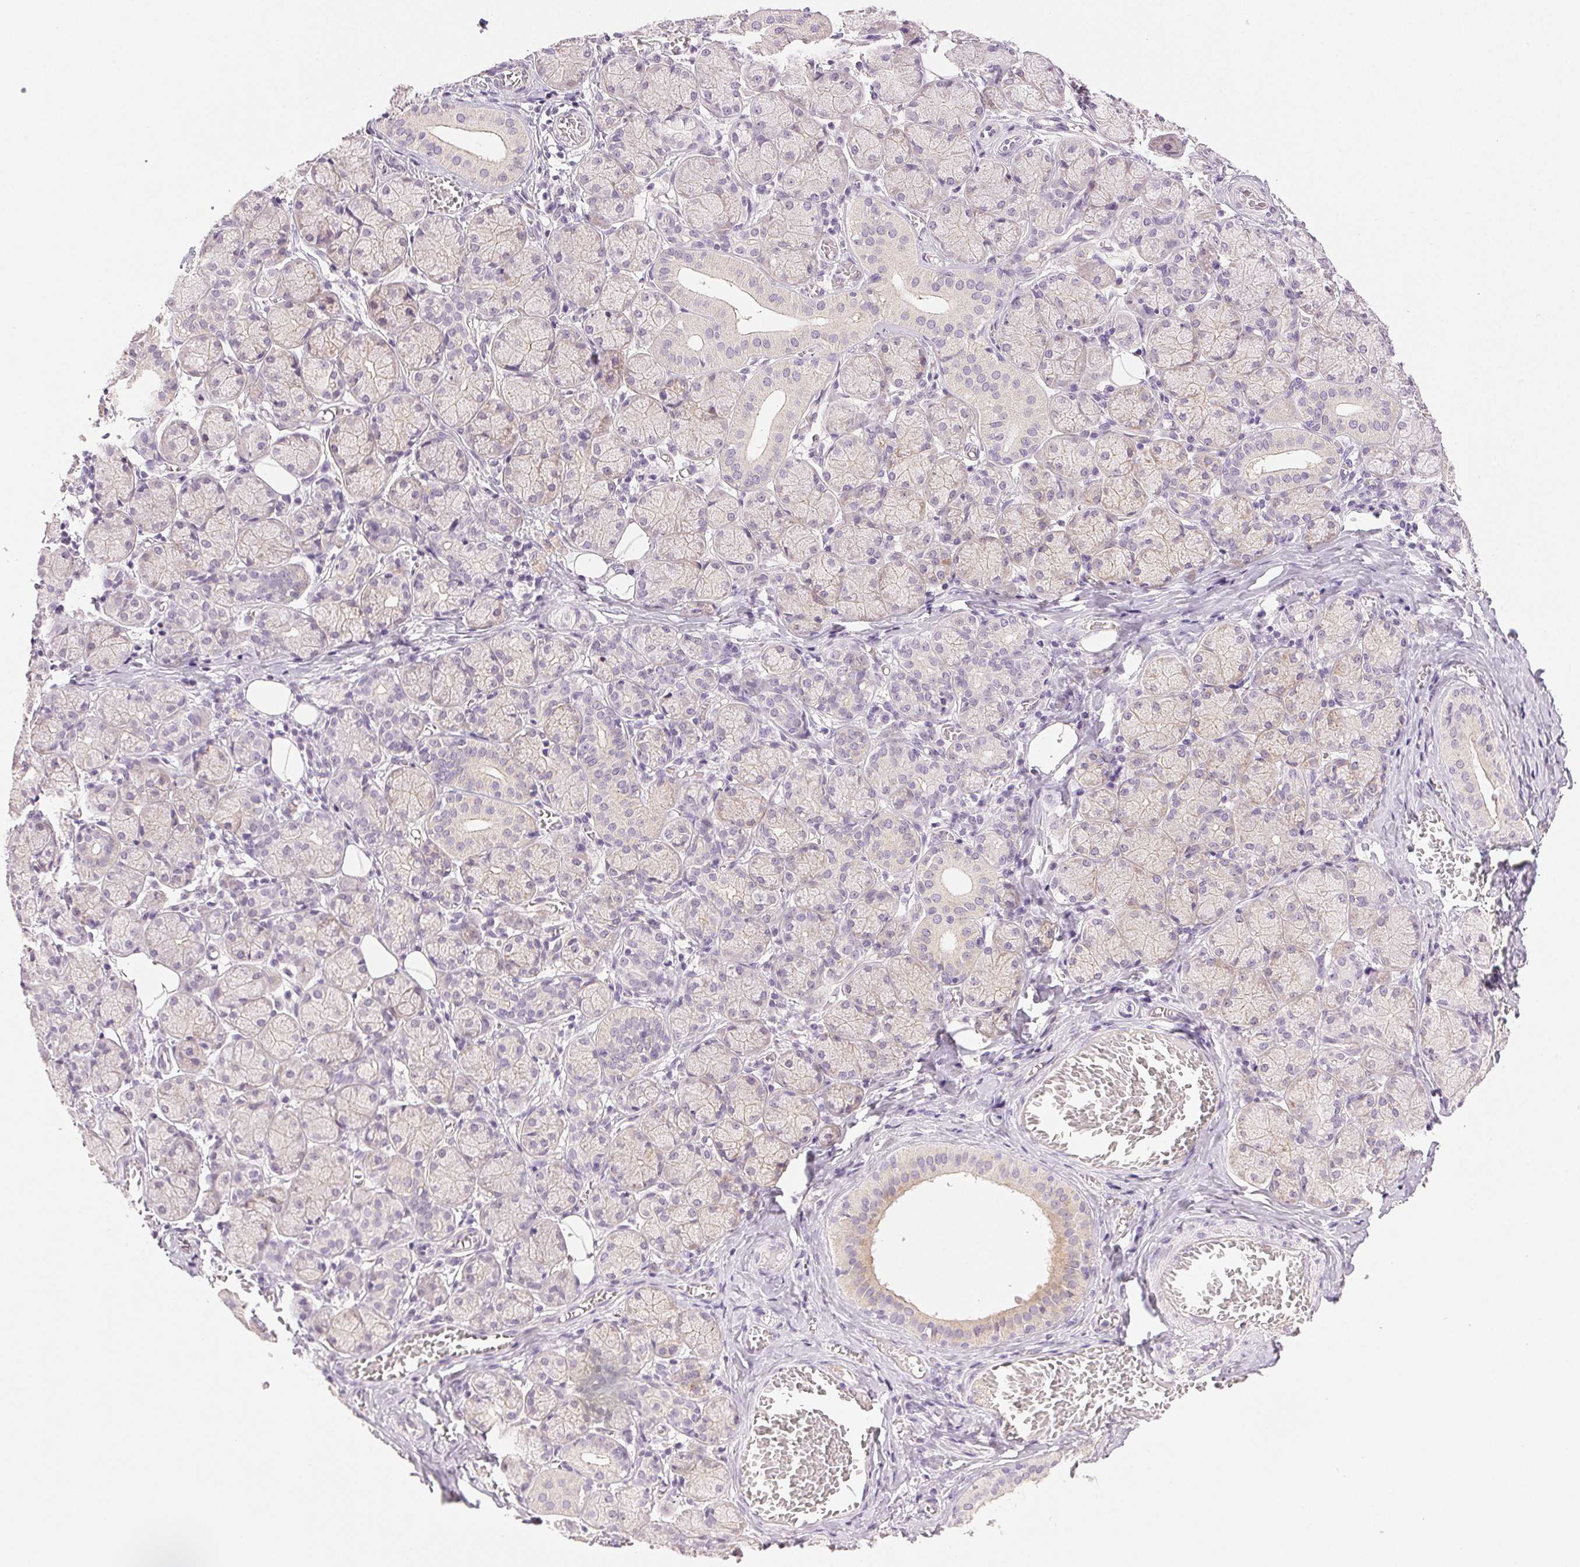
{"staining": {"intensity": "weak", "quantity": "<25%", "location": "cytoplasmic/membranous"}, "tissue": "salivary gland", "cell_type": "Glandular cells", "image_type": "normal", "snomed": [{"axis": "morphology", "description": "Normal tissue, NOS"}, {"axis": "topography", "description": "Salivary gland"}, {"axis": "topography", "description": "Peripheral nerve tissue"}], "caption": "The image reveals no significant staining in glandular cells of salivary gland.", "gene": "PLCB1", "patient": {"sex": "female", "age": 24}}